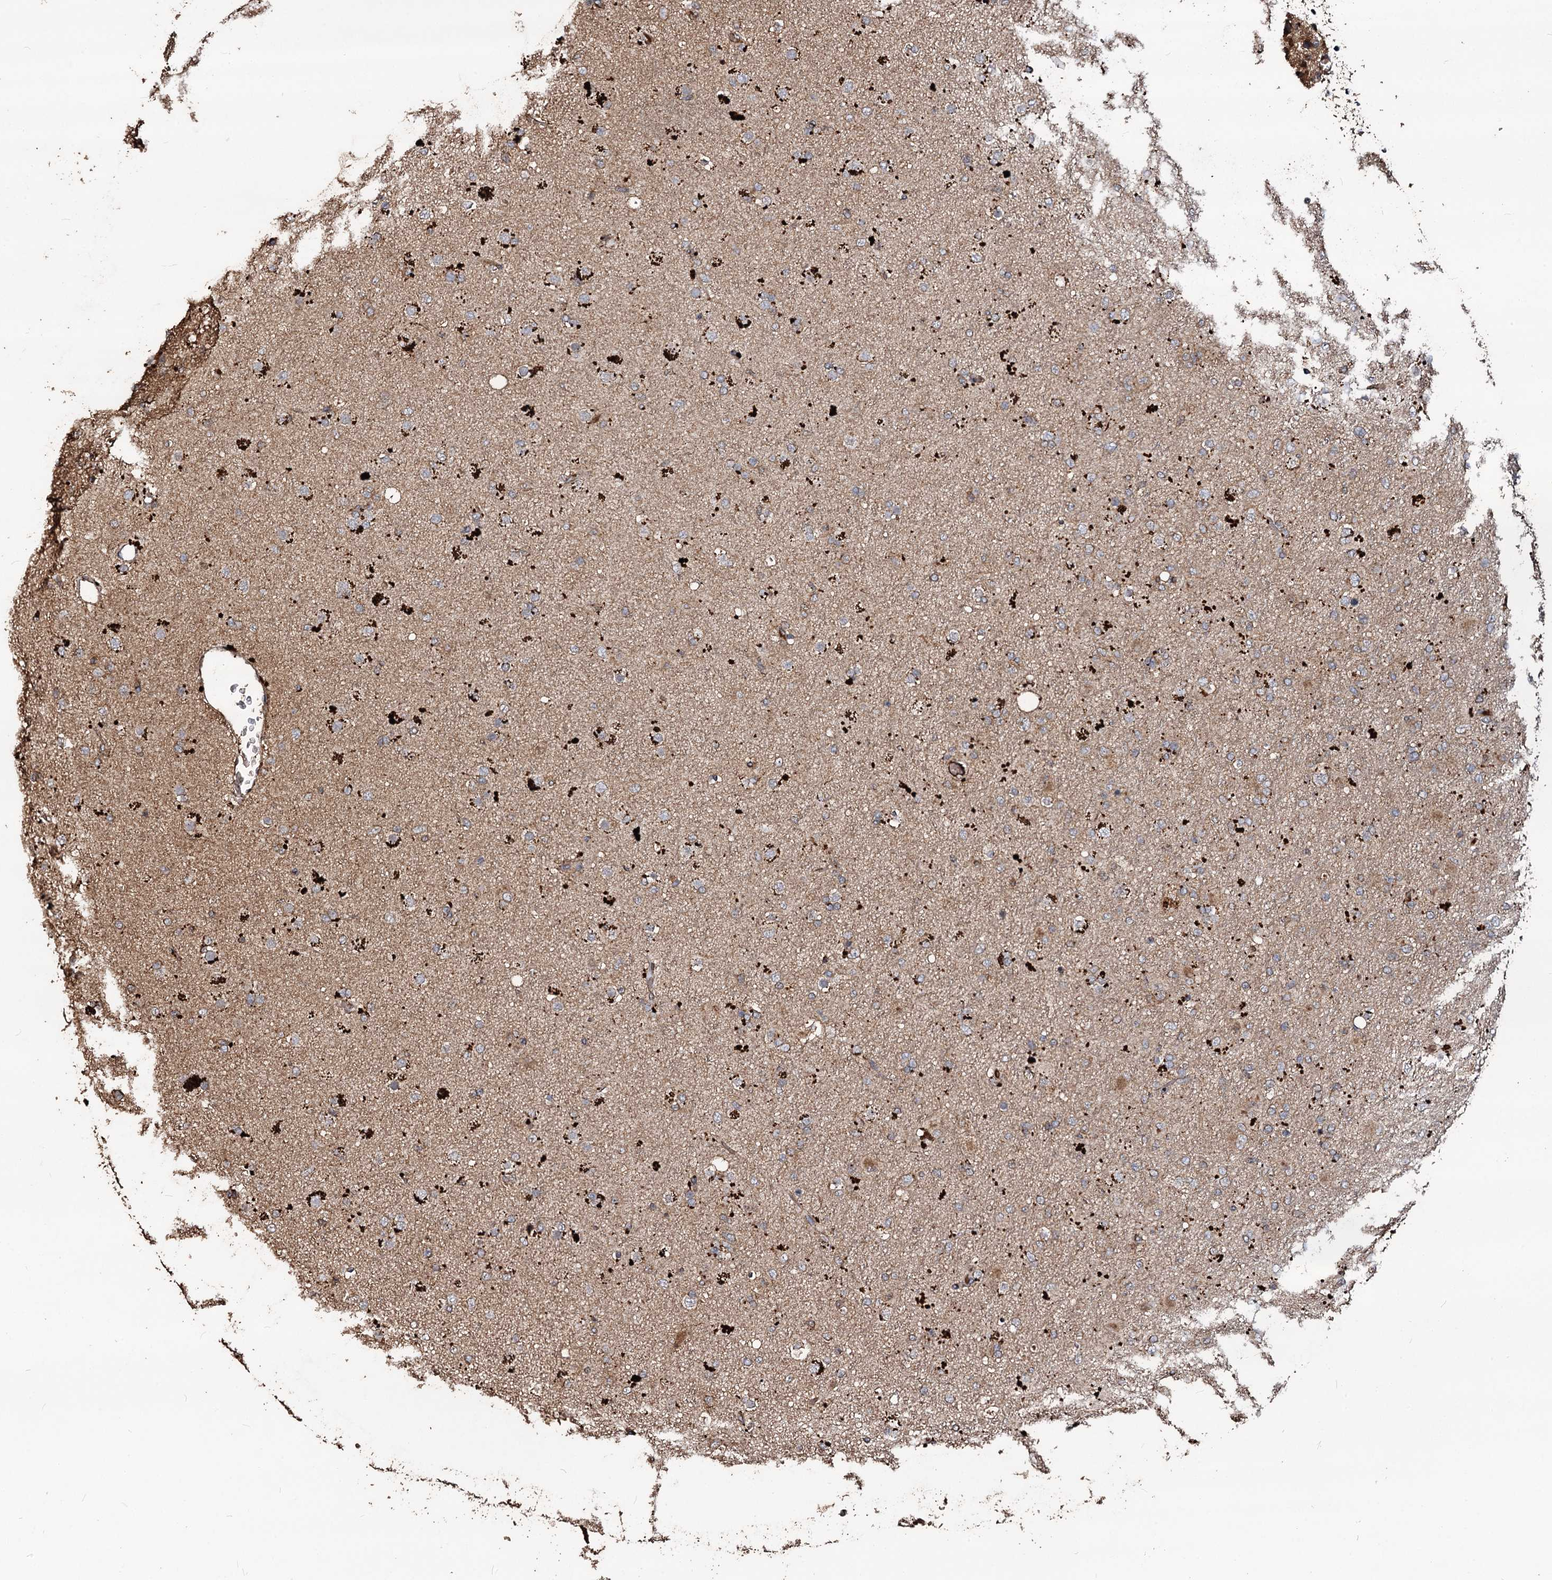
{"staining": {"intensity": "moderate", "quantity": "<25%", "location": "cytoplasmic/membranous"}, "tissue": "glioma", "cell_type": "Tumor cells", "image_type": "cancer", "snomed": [{"axis": "morphology", "description": "Glioma, malignant, Low grade"}, {"axis": "topography", "description": "Brain"}], "caption": "Malignant glioma (low-grade) stained with a protein marker displays moderate staining in tumor cells.", "gene": "NOTCH2NLA", "patient": {"sex": "male", "age": 65}}